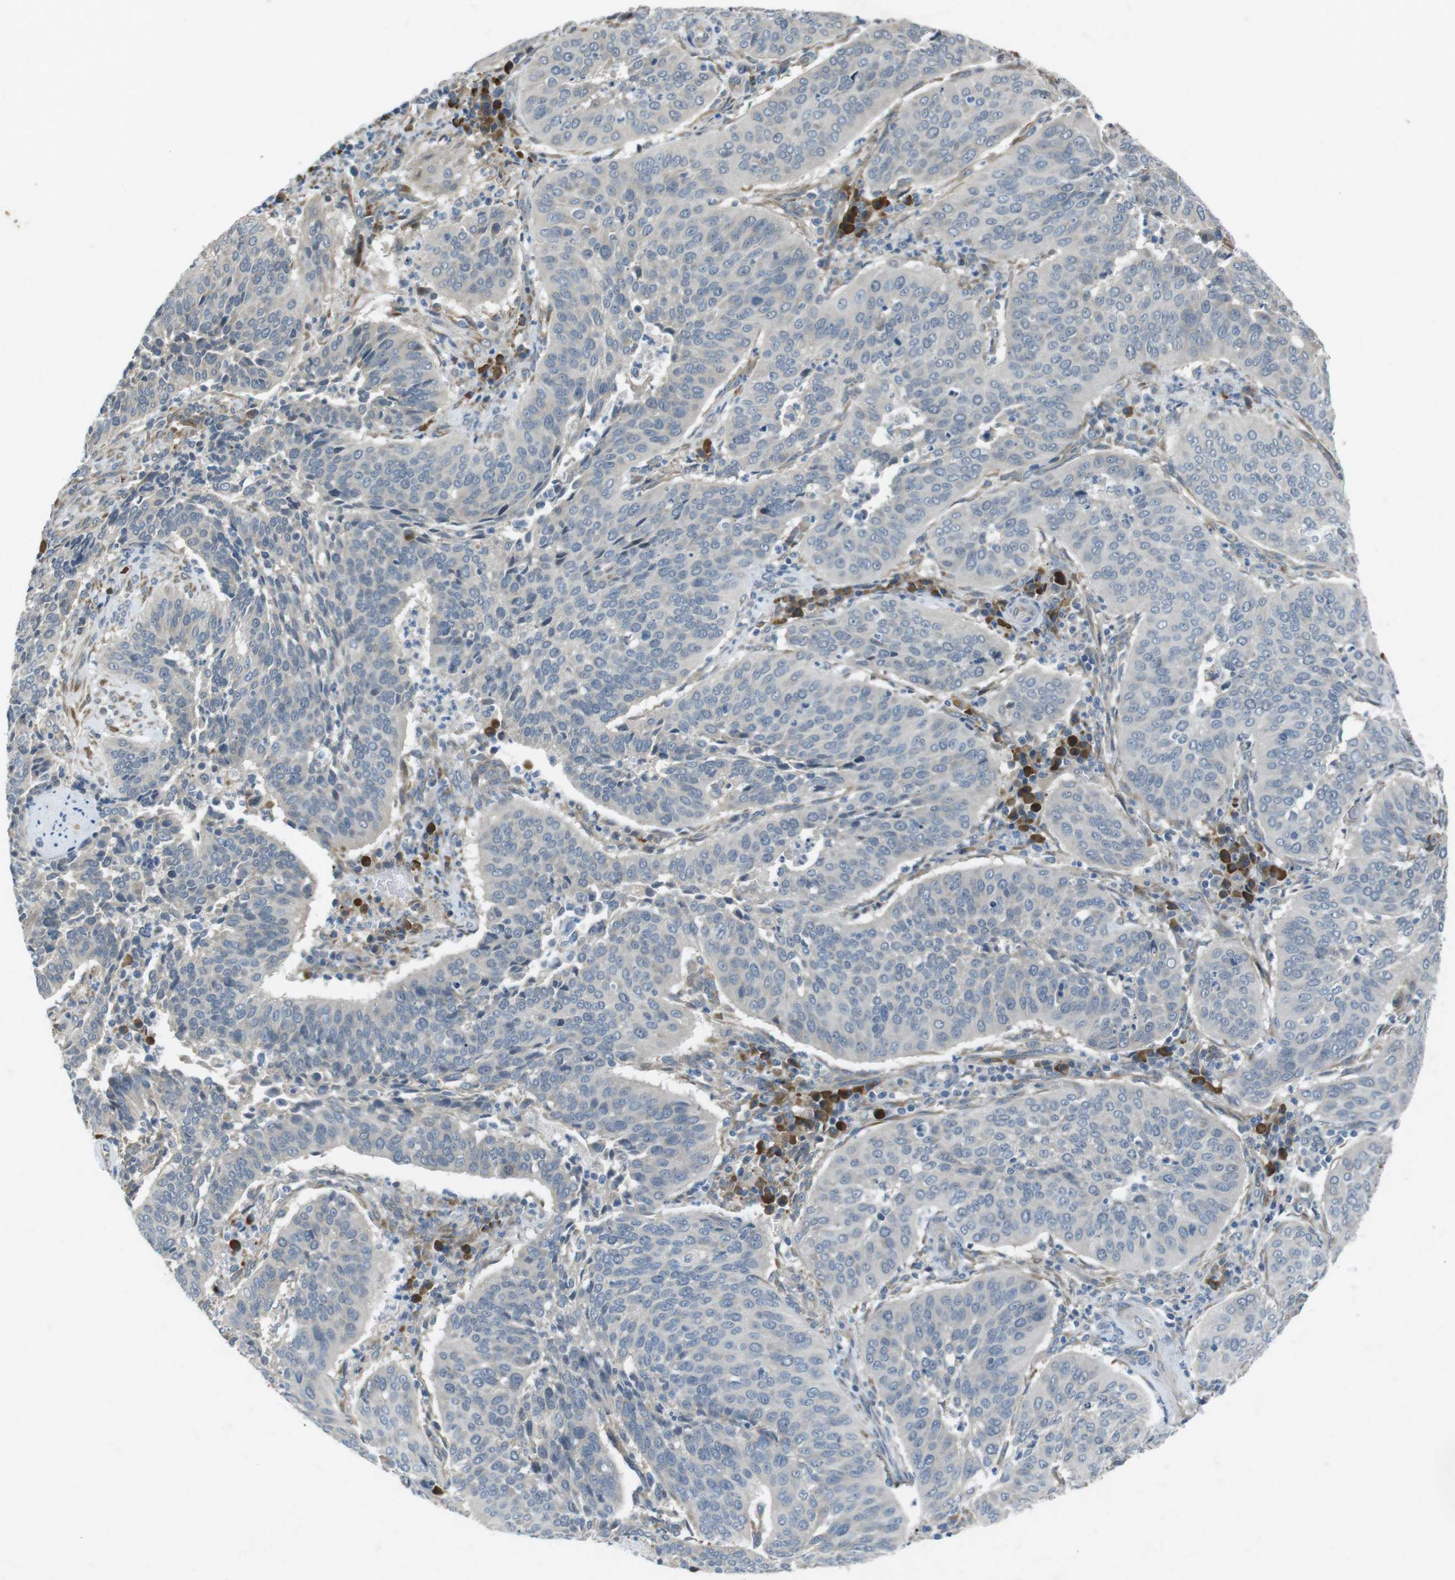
{"staining": {"intensity": "negative", "quantity": "none", "location": "none"}, "tissue": "cervical cancer", "cell_type": "Tumor cells", "image_type": "cancer", "snomed": [{"axis": "morphology", "description": "Normal tissue, NOS"}, {"axis": "morphology", "description": "Squamous cell carcinoma, NOS"}, {"axis": "topography", "description": "Cervix"}], "caption": "High power microscopy image of an immunohistochemistry (IHC) photomicrograph of cervical cancer (squamous cell carcinoma), revealing no significant positivity in tumor cells.", "gene": "FLCN", "patient": {"sex": "female", "age": 39}}